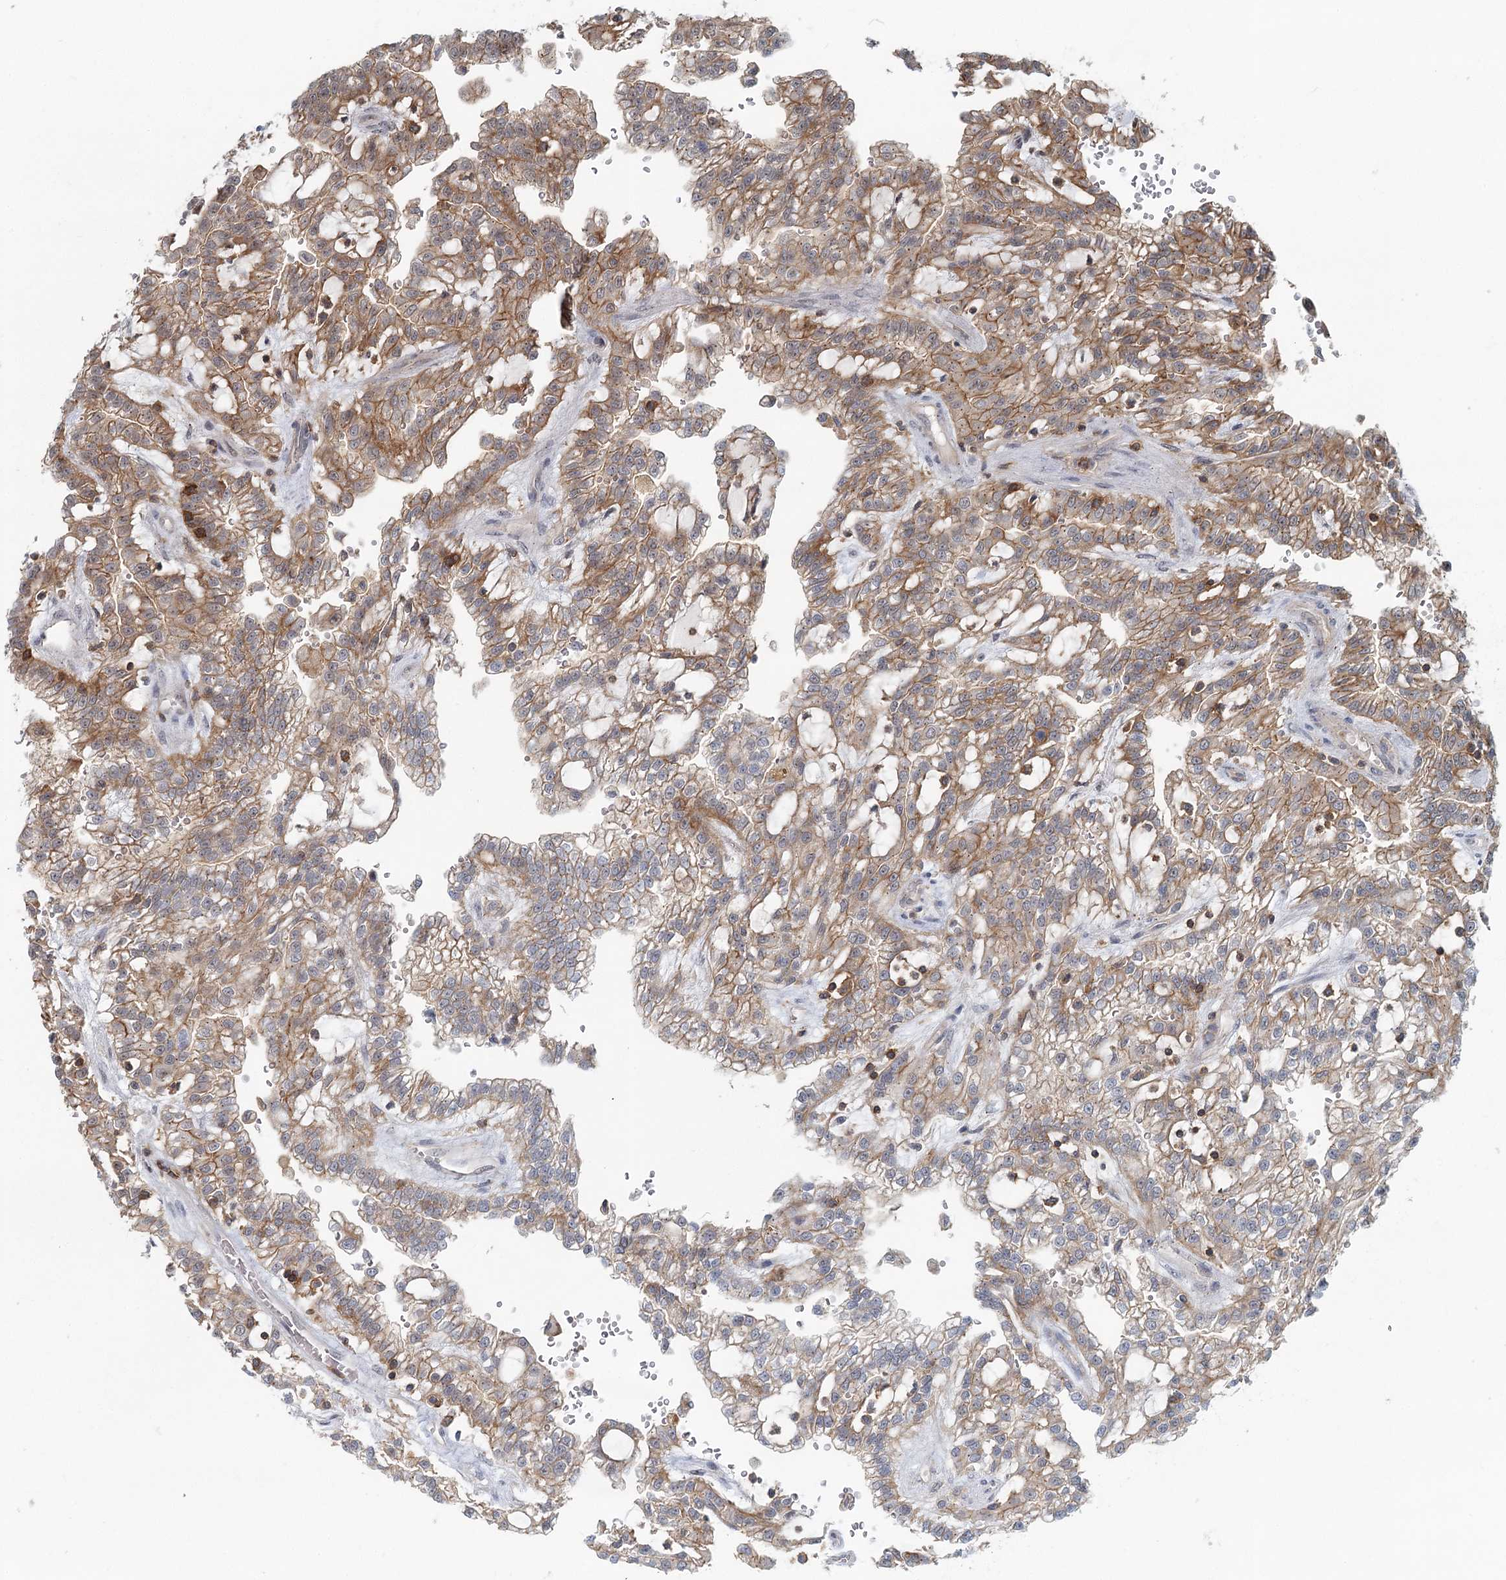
{"staining": {"intensity": "moderate", "quantity": ">75%", "location": "cytoplasmic/membranous"}, "tissue": "renal cancer", "cell_type": "Tumor cells", "image_type": "cancer", "snomed": [{"axis": "morphology", "description": "Adenocarcinoma, NOS"}, {"axis": "topography", "description": "Kidney"}], "caption": "This is a micrograph of immunohistochemistry staining of renal cancer (adenocarcinoma), which shows moderate positivity in the cytoplasmic/membranous of tumor cells.", "gene": "CDC42SE2", "patient": {"sex": "male", "age": 63}}